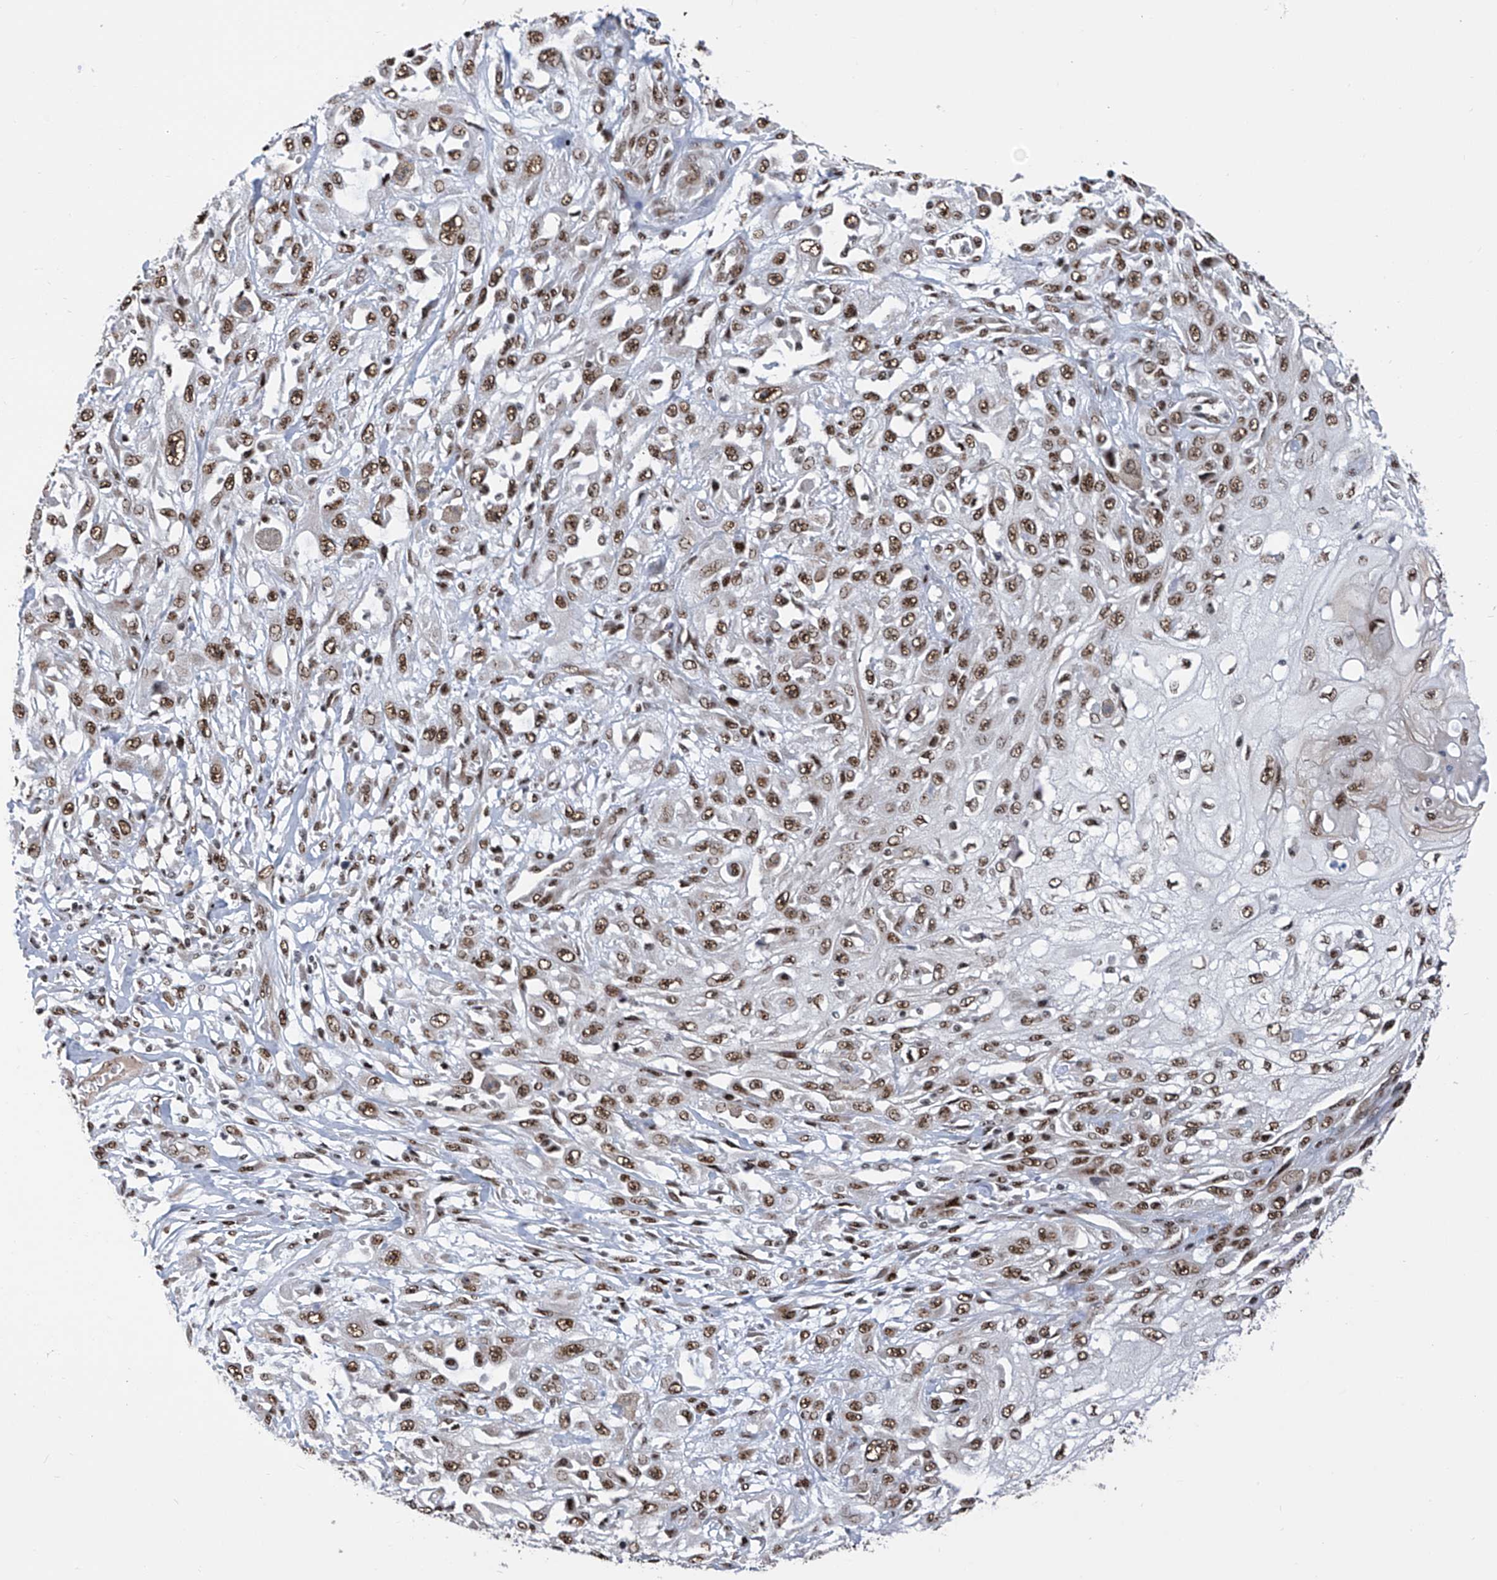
{"staining": {"intensity": "moderate", "quantity": ">75%", "location": "nuclear"}, "tissue": "skin cancer", "cell_type": "Tumor cells", "image_type": "cancer", "snomed": [{"axis": "morphology", "description": "Squamous cell carcinoma, NOS"}, {"axis": "morphology", "description": "Squamous cell carcinoma, metastatic, NOS"}, {"axis": "topography", "description": "Skin"}, {"axis": "topography", "description": "Lymph node"}], "caption": "There is medium levels of moderate nuclear staining in tumor cells of skin cancer, as demonstrated by immunohistochemical staining (brown color).", "gene": "APLF", "patient": {"sex": "male", "age": 75}}